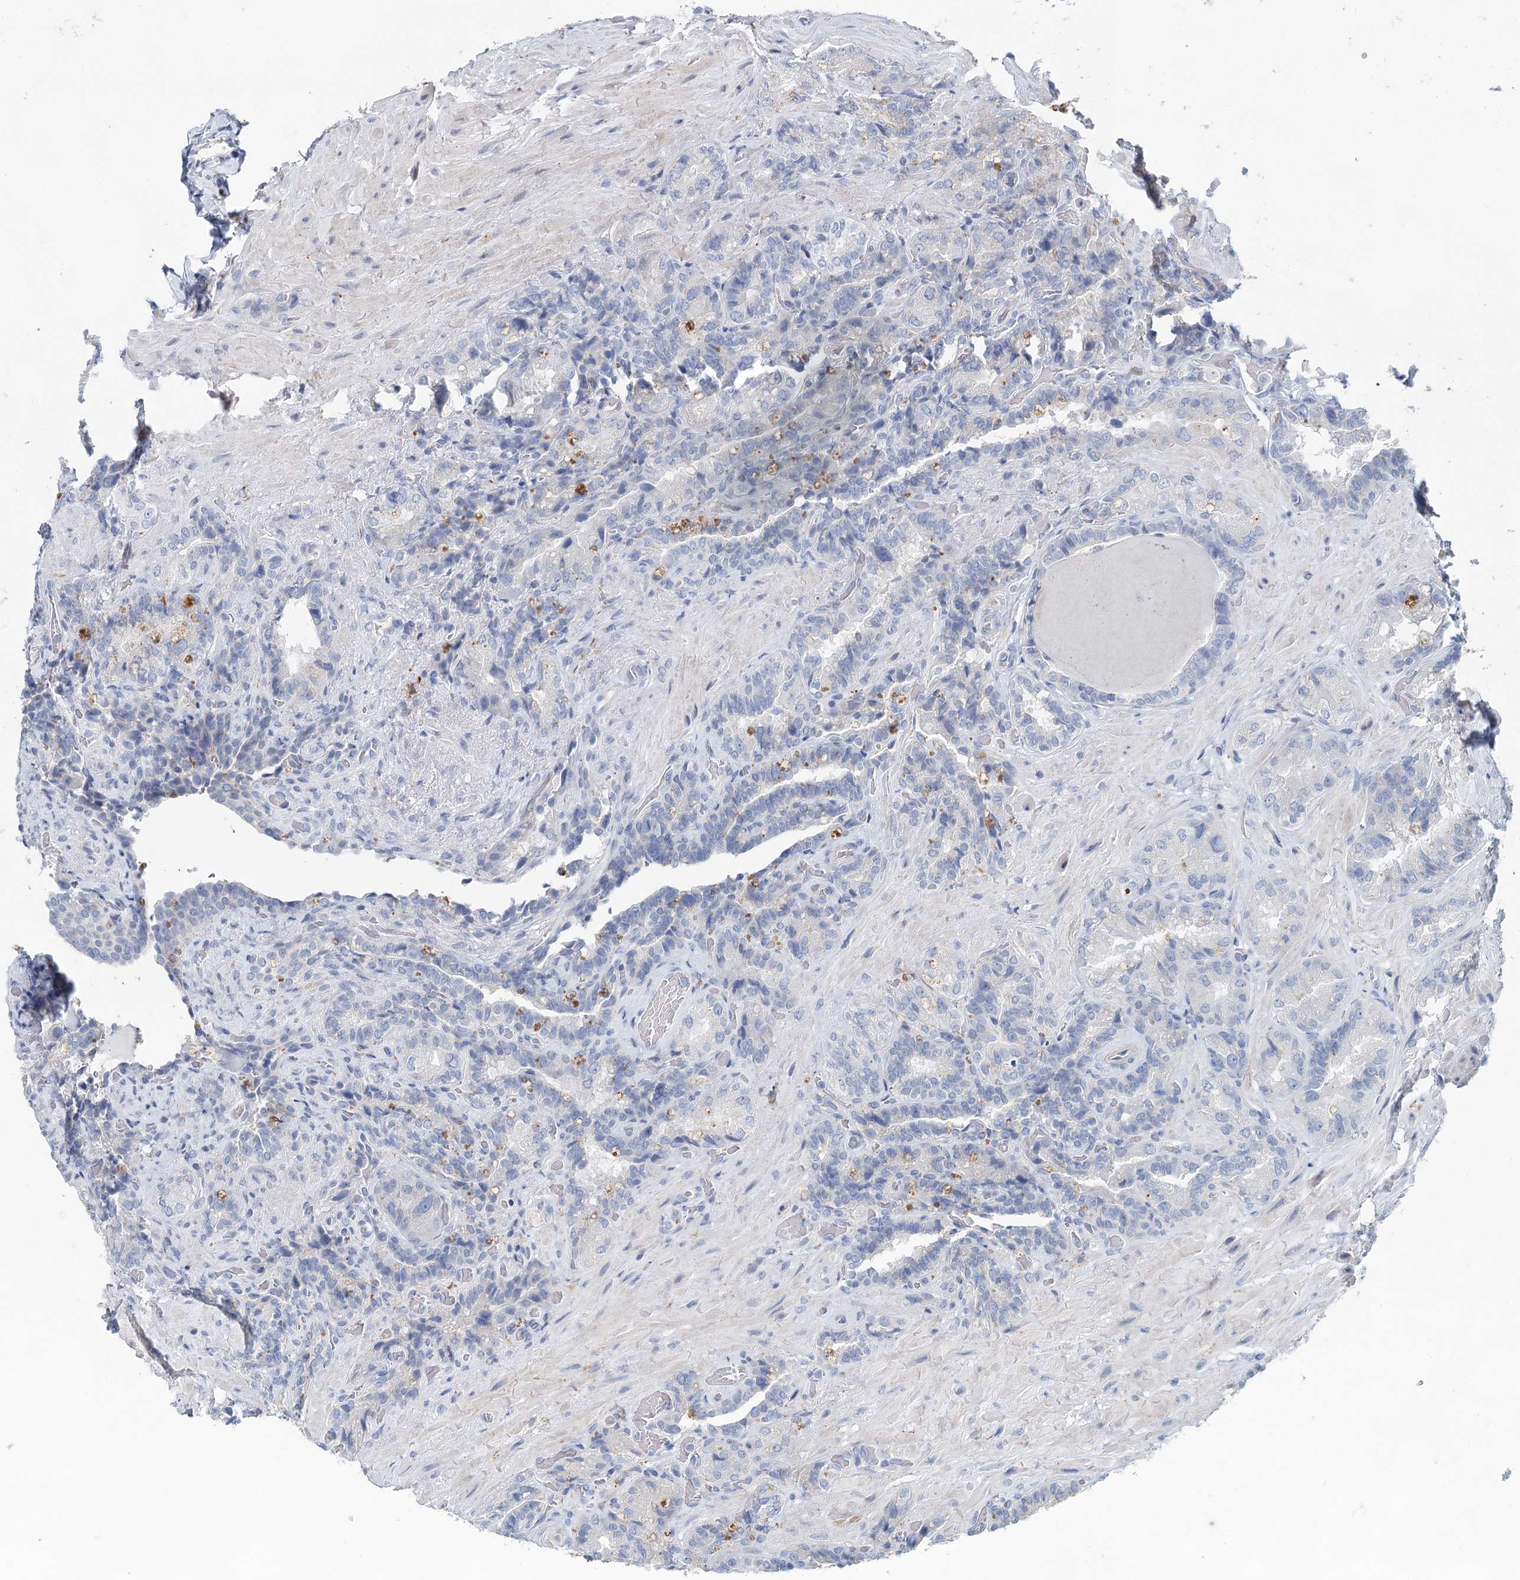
{"staining": {"intensity": "moderate", "quantity": "<25%", "location": "cytoplasmic/membranous"}, "tissue": "seminal vesicle", "cell_type": "Glandular cells", "image_type": "normal", "snomed": [{"axis": "morphology", "description": "Normal tissue, NOS"}, {"axis": "topography", "description": "Prostate and seminal vesicle, NOS"}, {"axis": "topography", "description": "Prostate"}, {"axis": "topography", "description": "Seminal veicle"}], "caption": "About <25% of glandular cells in unremarkable seminal vesicle show moderate cytoplasmic/membranous protein positivity as visualized by brown immunohistochemical staining.", "gene": "SLC19A3", "patient": {"sex": "male", "age": 67}}